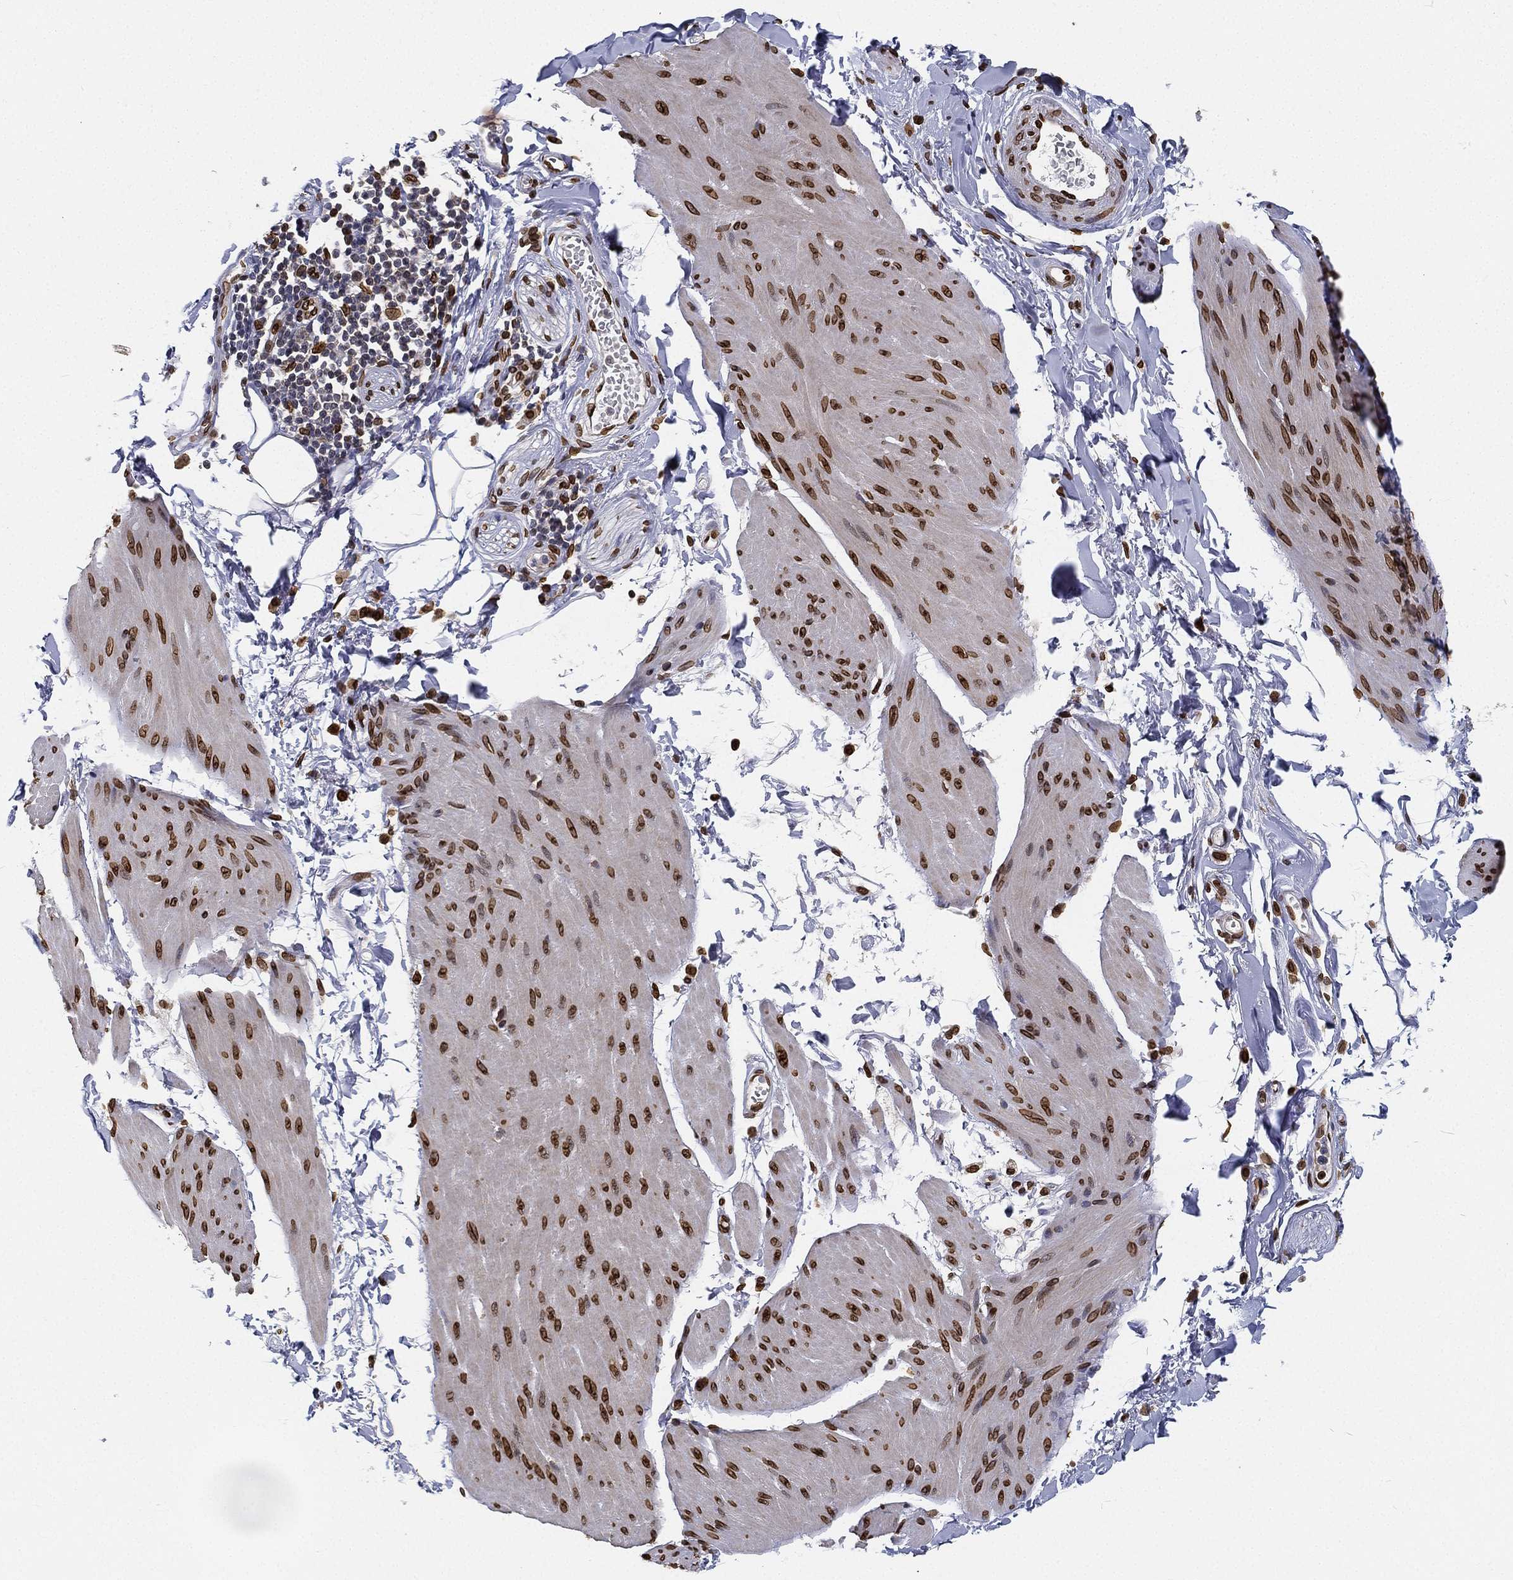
{"staining": {"intensity": "strong", "quantity": ">75%", "location": "cytoplasmic/membranous,nuclear"}, "tissue": "smooth muscle", "cell_type": "Smooth muscle cells", "image_type": "normal", "snomed": [{"axis": "morphology", "description": "Normal tissue, NOS"}, {"axis": "topography", "description": "Adipose tissue"}, {"axis": "topography", "description": "Smooth muscle"}, {"axis": "topography", "description": "Peripheral nerve tissue"}], "caption": "IHC histopathology image of normal smooth muscle: human smooth muscle stained using immunohistochemistry (IHC) demonstrates high levels of strong protein expression localized specifically in the cytoplasmic/membranous,nuclear of smooth muscle cells, appearing as a cytoplasmic/membranous,nuclear brown color.", "gene": "PALB2", "patient": {"sex": "male", "age": 83}}